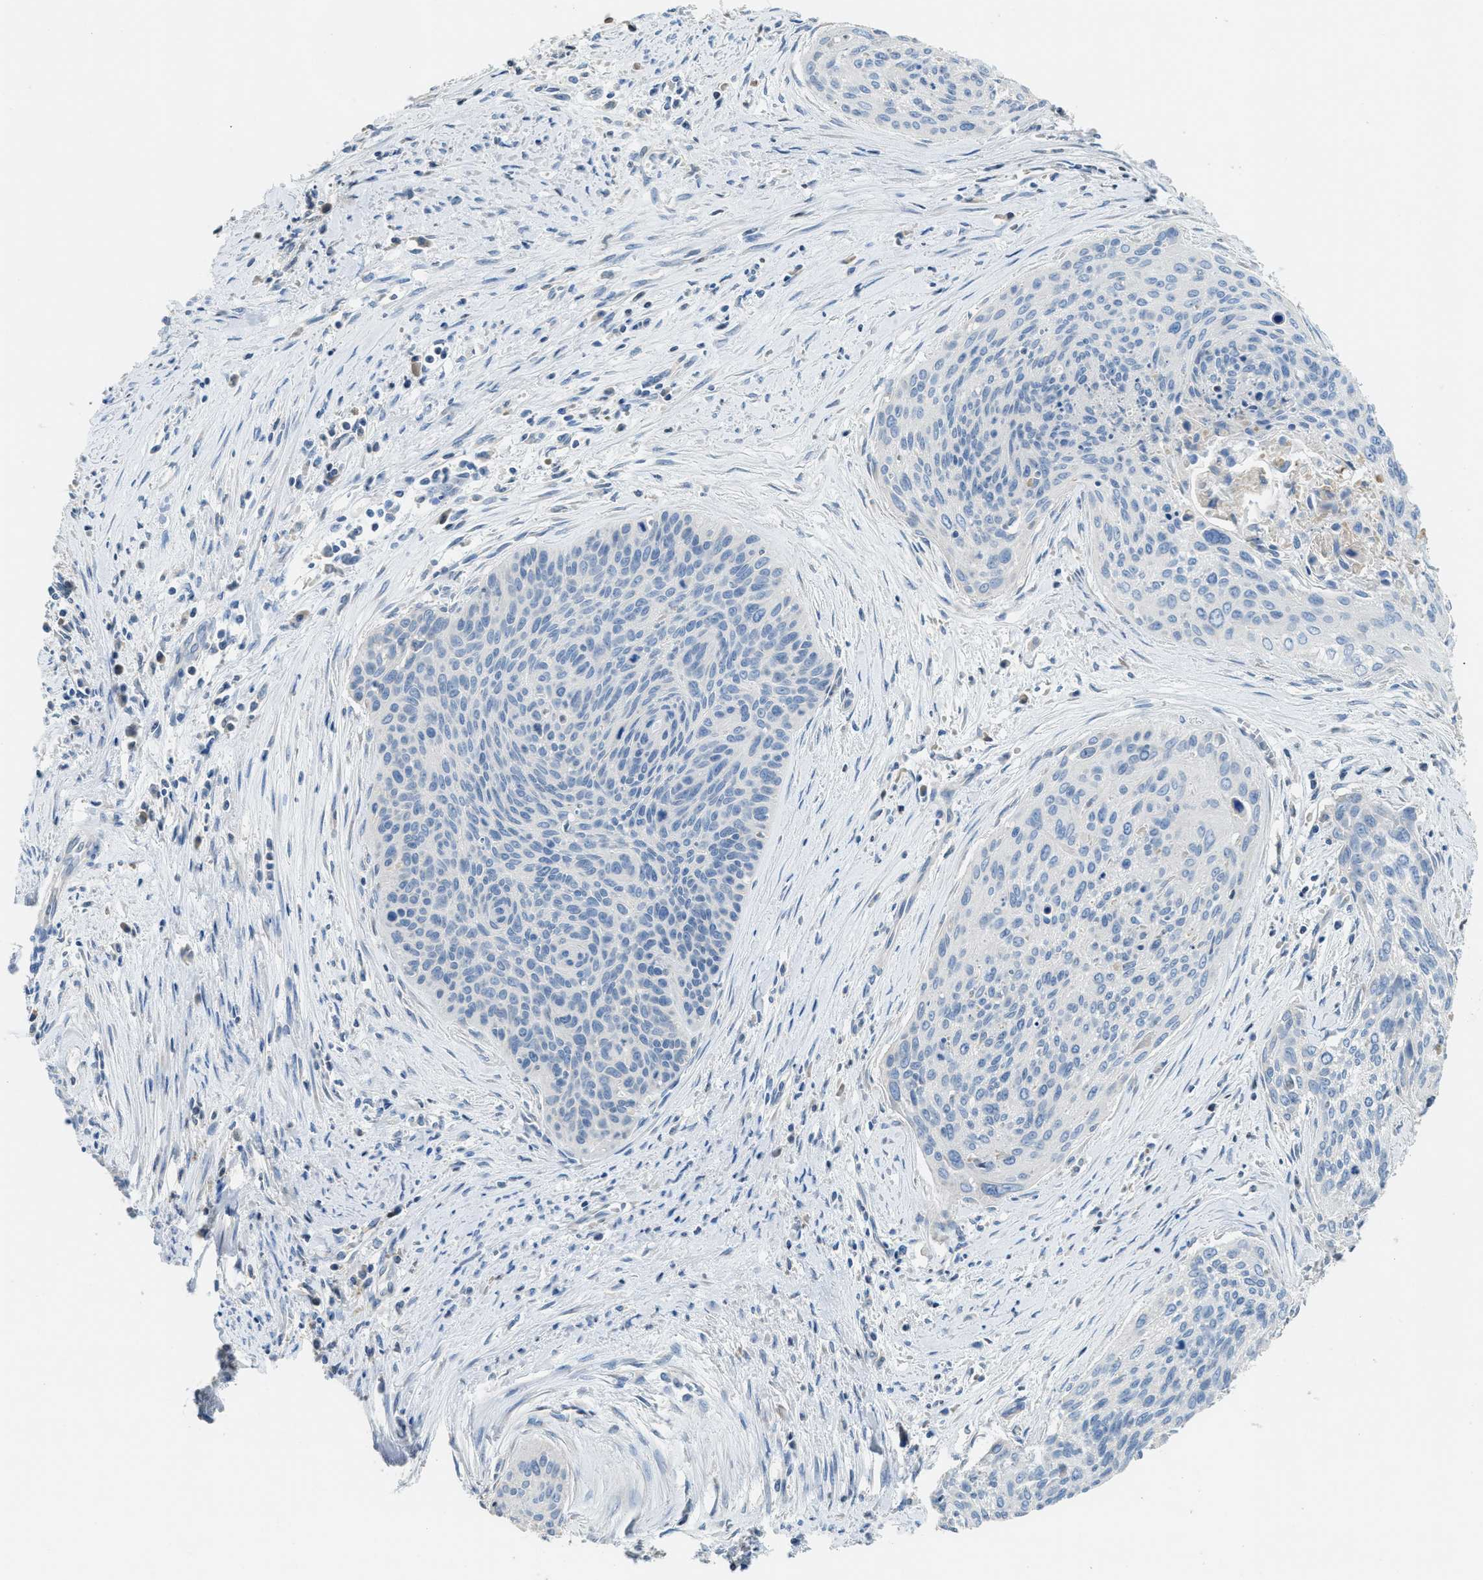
{"staining": {"intensity": "negative", "quantity": "none", "location": "none"}, "tissue": "cervical cancer", "cell_type": "Tumor cells", "image_type": "cancer", "snomed": [{"axis": "morphology", "description": "Squamous cell carcinoma, NOS"}, {"axis": "topography", "description": "Cervix"}], "caption": "A photomicrograph of cervical squamous cell carcinoma stained for a protein exhibits no brown staining in tumor cells. (Immunohistochemistry (ihc), brightfield microscopy, high magnification).", "gene": "MPDU1", "patient": {"sex": "female", "age": 55}}